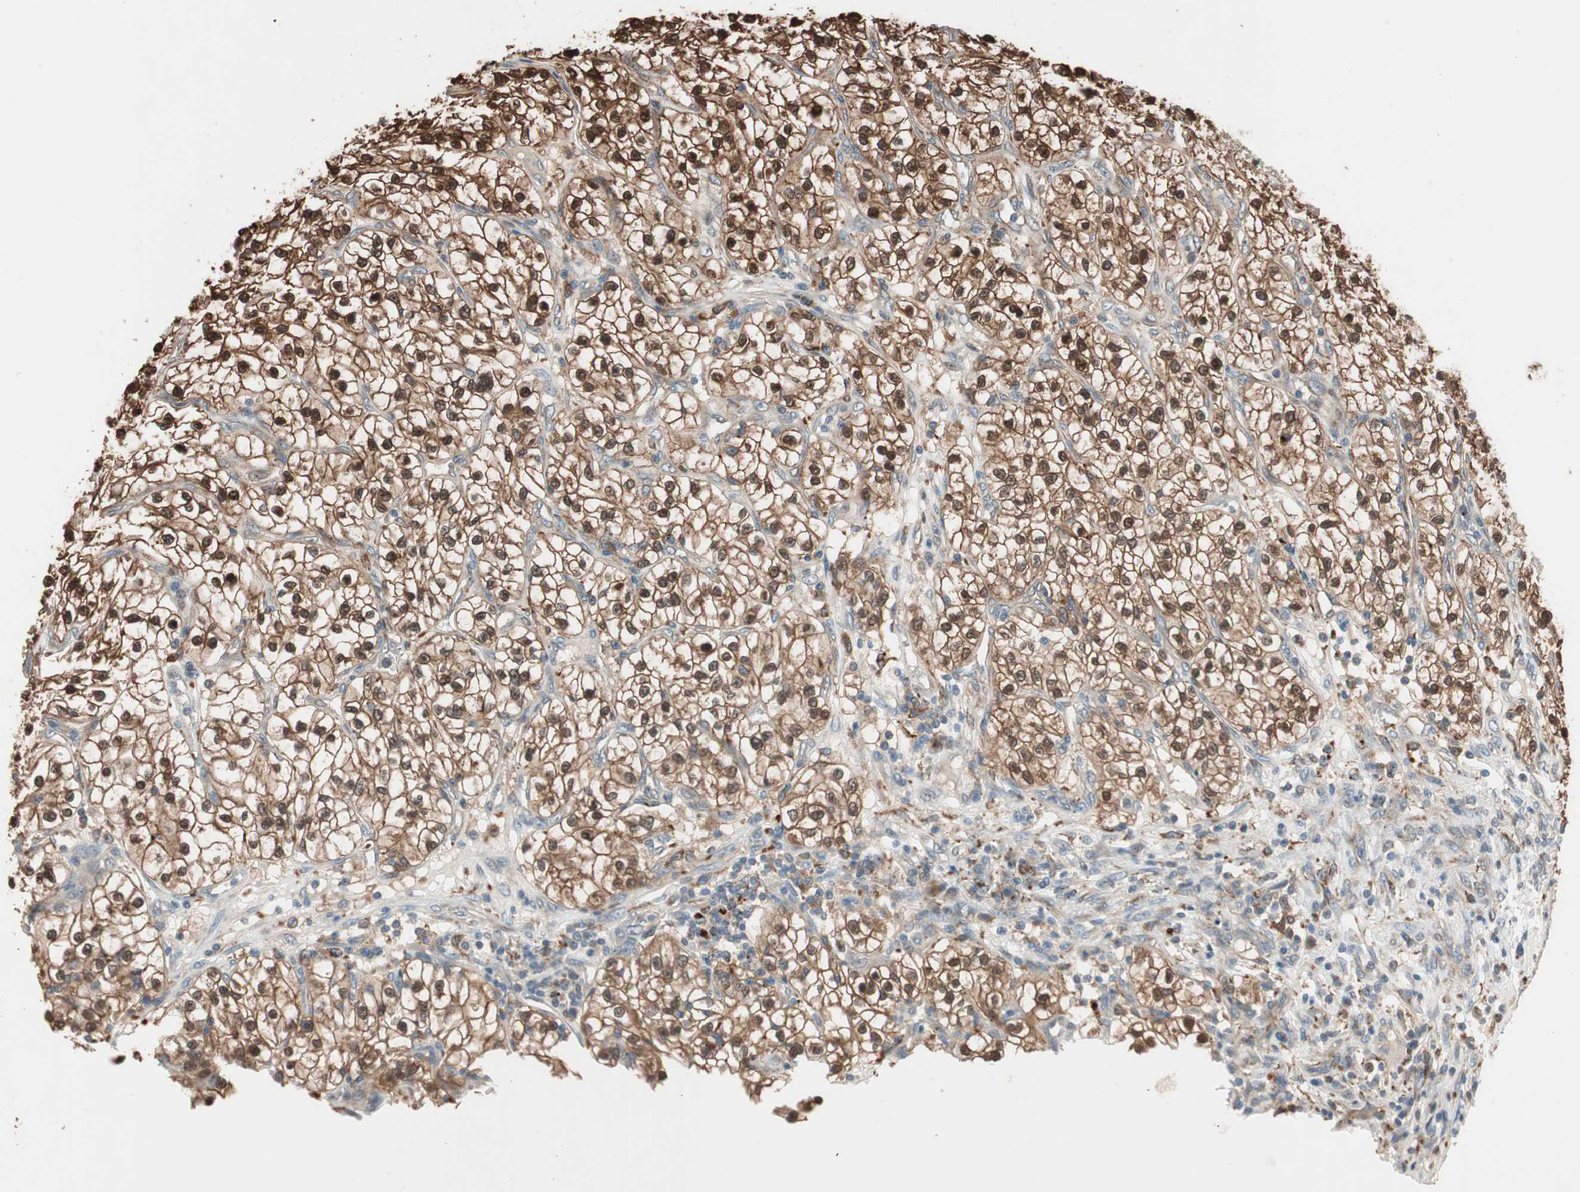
{"staining": {"intensity": "moderate", "quantity": ">75%", "location": "cytoplasmic/membranous,nuclear"}, "tissue": "renal cancer", "cell_type": "Tumor cells", "image_type": "cancer", "snomed": [{"axis": "morphology", "description": "Adenocarcinoma, NOS"}, {"axis": "topography", "description": "Kidney"}], "caption": "High-magnification brightfield microscopy of renal cancer stained with DAB (brown) and counterstained with hematoxylin (blue). tumor cells exhibit moderate cytoplasmic/membranous and nuclear positivity is present in approximately>75% of cells. (IHC, brightfield microscopy, high magnification).", "gene": "PIK3R3", "patient": {"sex": "female", "age": 57}}